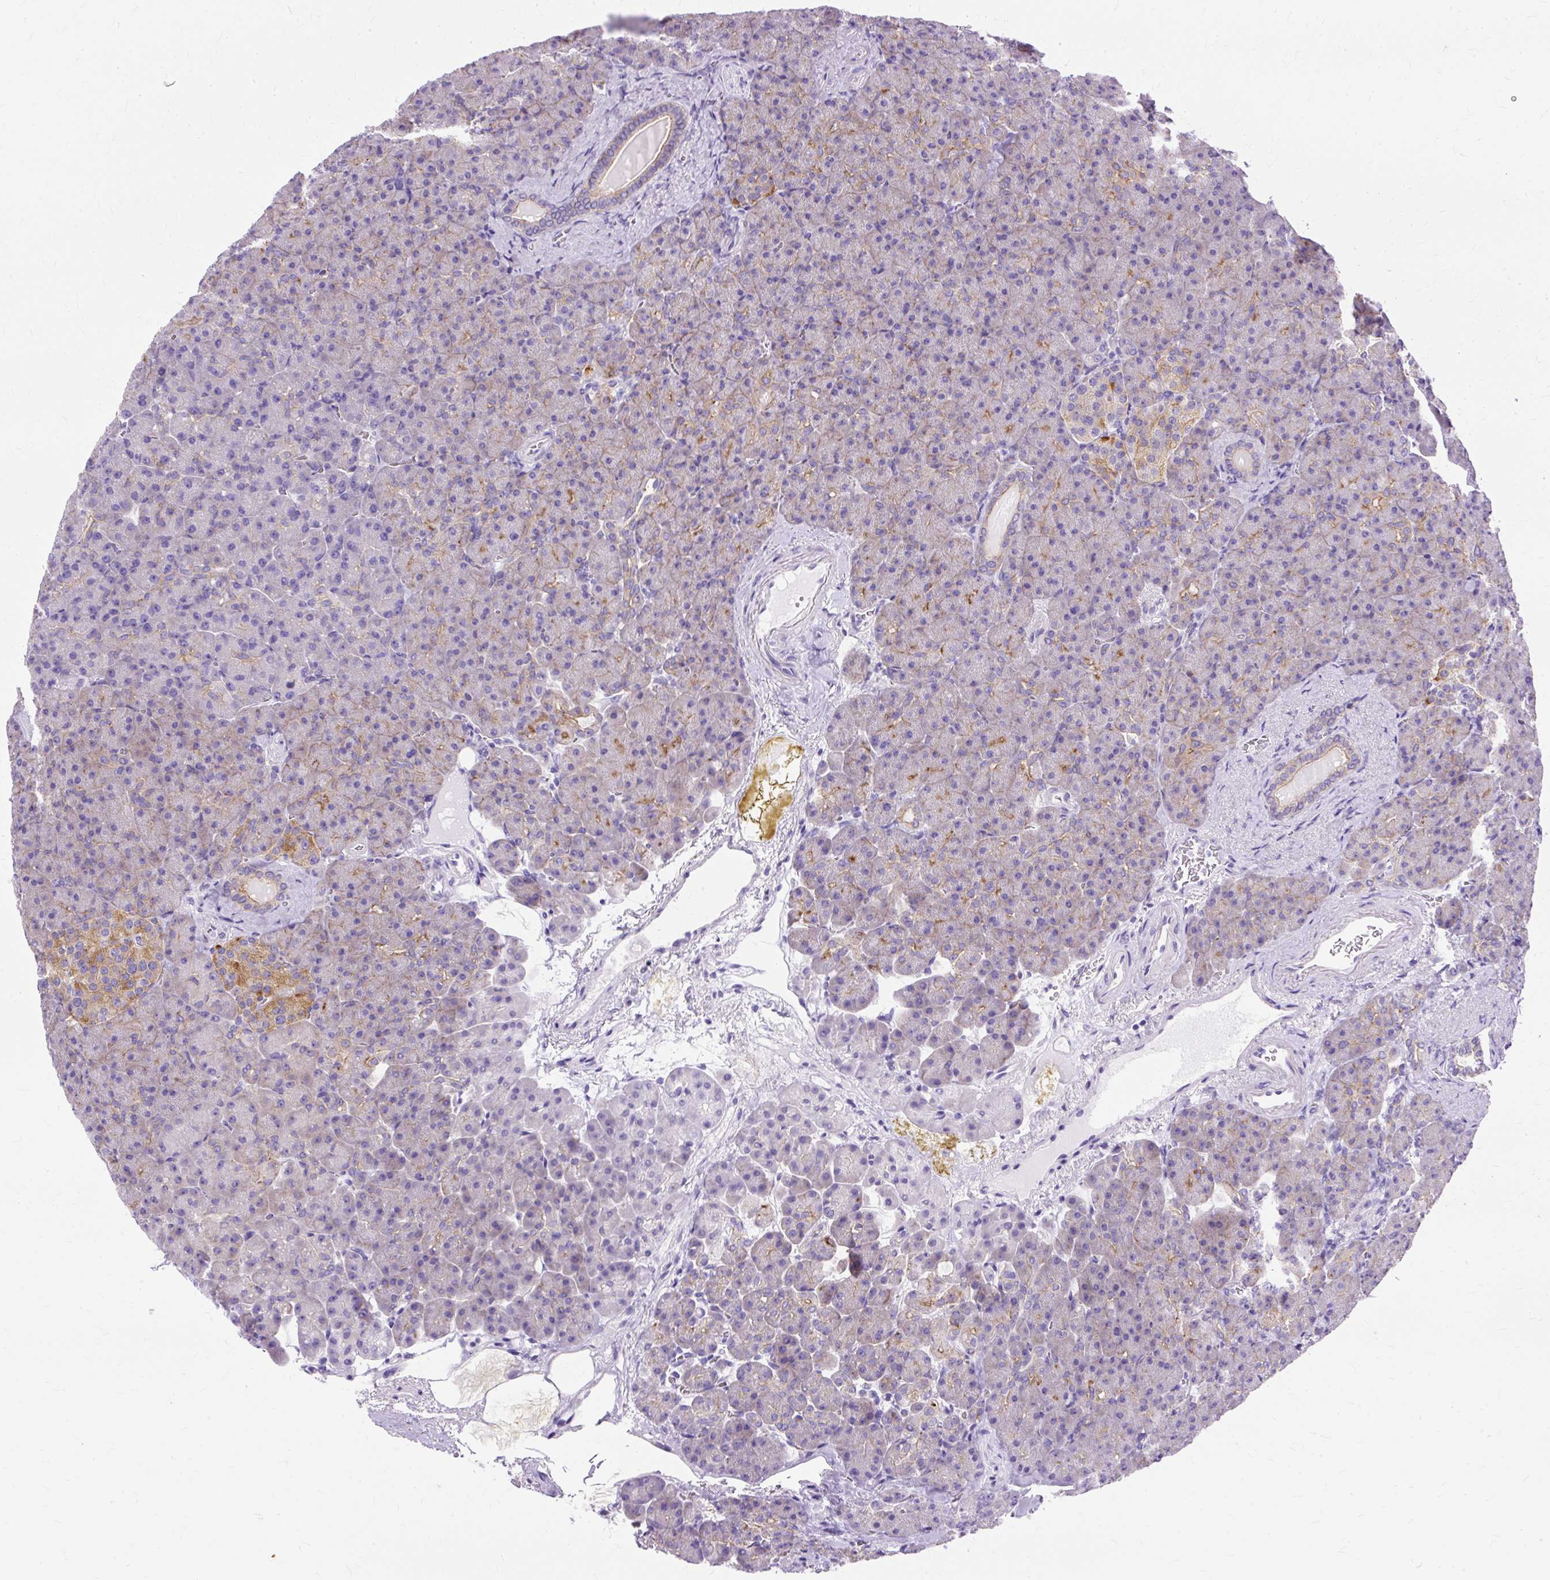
{"staining": {"intensity": "moderate", "quantity": "<25%", "location": "cytoplasmic/membranous"}, "tissue": "pancreas", "cell_type": "Exocrine glandular cells", "image_type": "normal", "snomed": [{"axis": "morphology", "description": "Normal tissue, NOS"}, {"axis": "topography", "description": "Pancreas"}], "caption": "The image reveals staining of normal pancreas, revealing moderate cytoplasmic/membranous protein expression (brown color) within exocrine glandular cells.", "gene": "MYO6", "patient": {"sex": "female", "age": 74}}